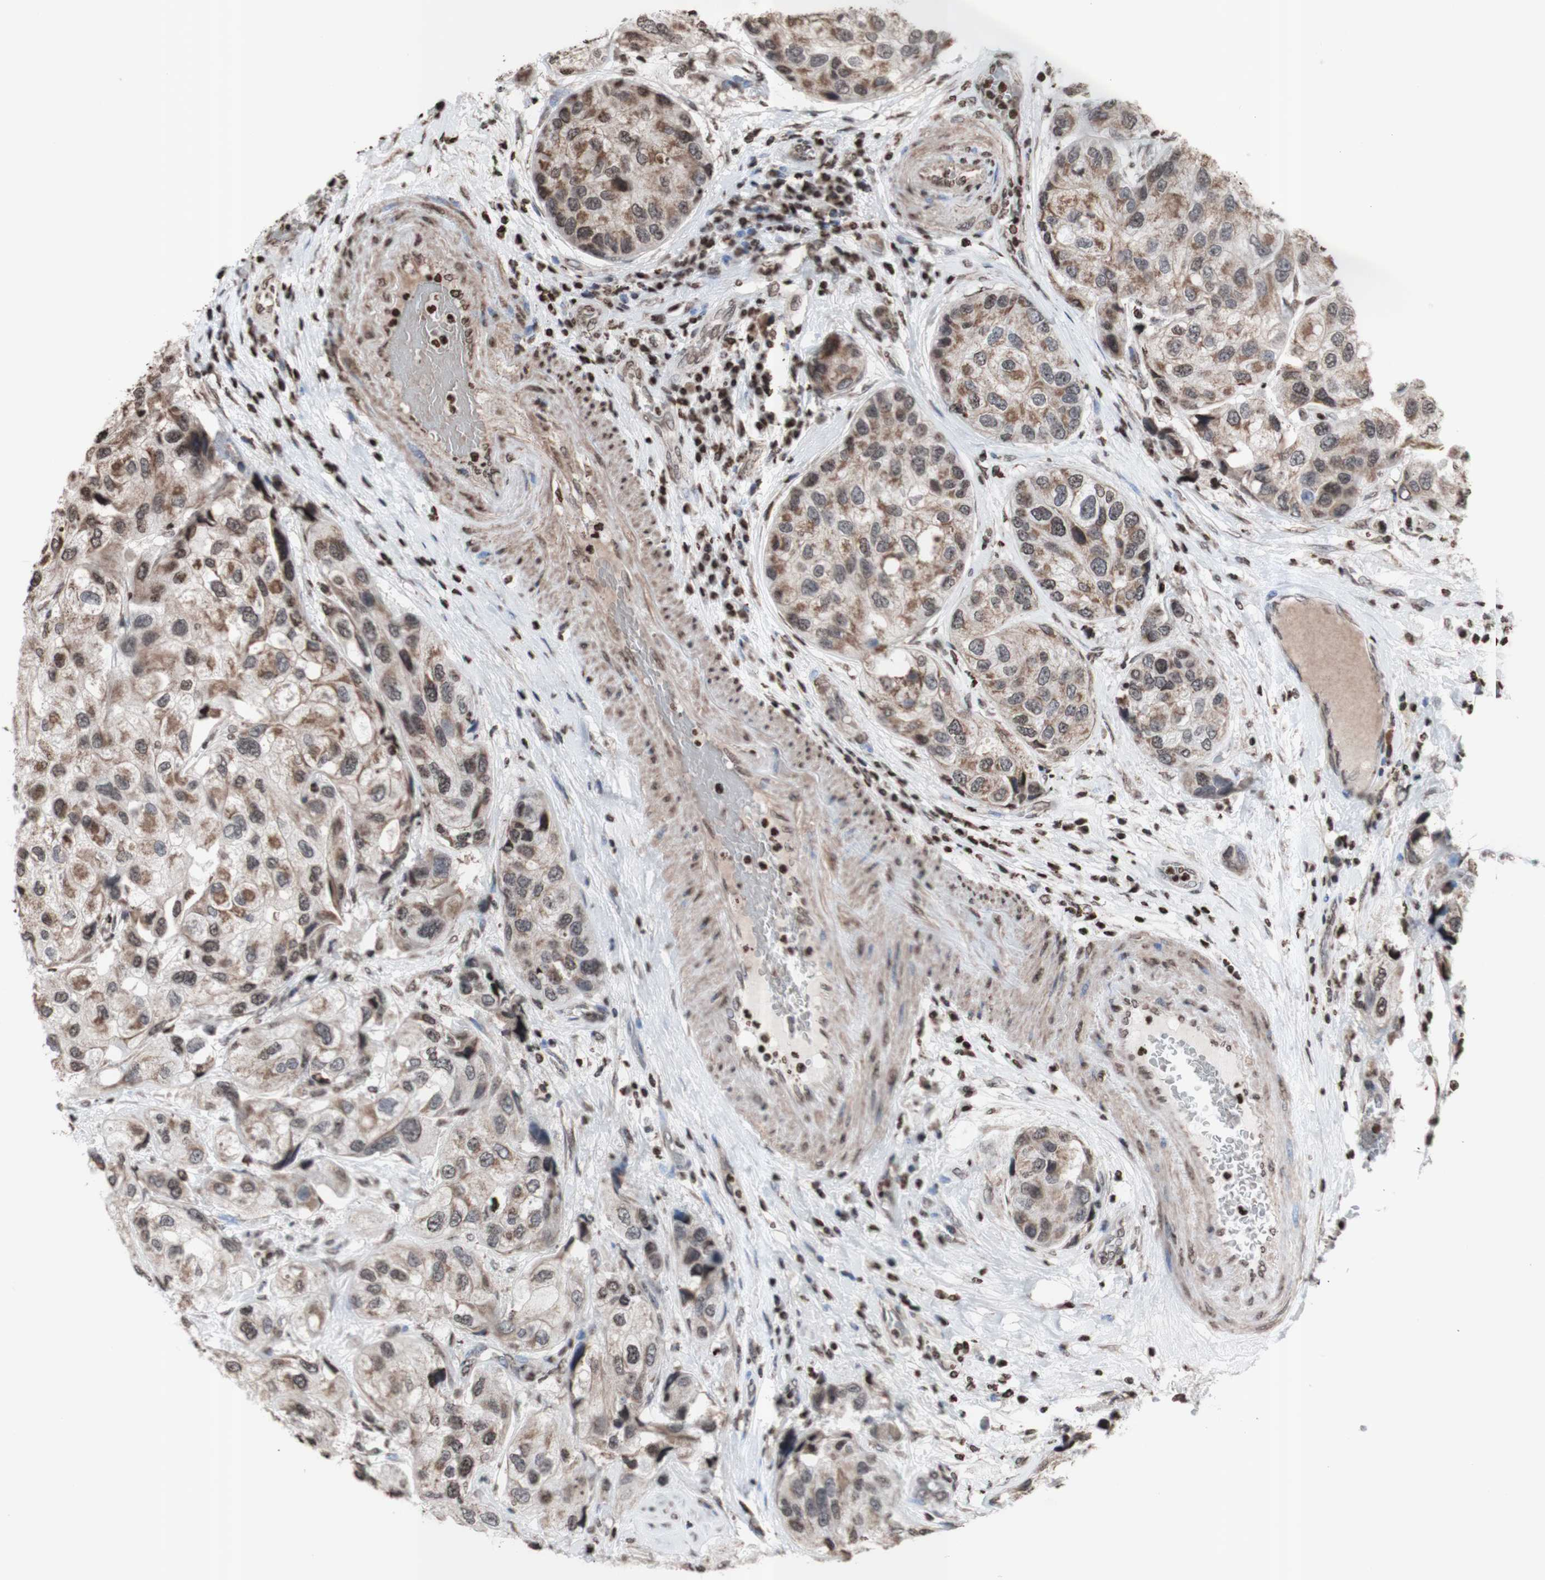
{"staining": {"intensity": "weak", "quantity": ">75%", "location": "cytoplasmic/membranous"}, "tissue": "urothelial cancer", "cell_type": "Tumor cells", "image_type": "cancer", "snomed": [{"axis": "morphology", "description": "Urothelial carcinoma, High grade"}, {"axis": "topography", "description": "Urinary bladder"}], "caption": "The immunohistochemical stain highlights weak cytoplasmic/membranous staining in tumor cells of urothelial cancer tissue. The staining was performed using DAB to visualize the protein expression in brown, while the nuclei were stained in blue with hematoxylin (Magnification: 20x).", "gene": "SNAI2", "patient": {"sex": "female", "age": 64}}